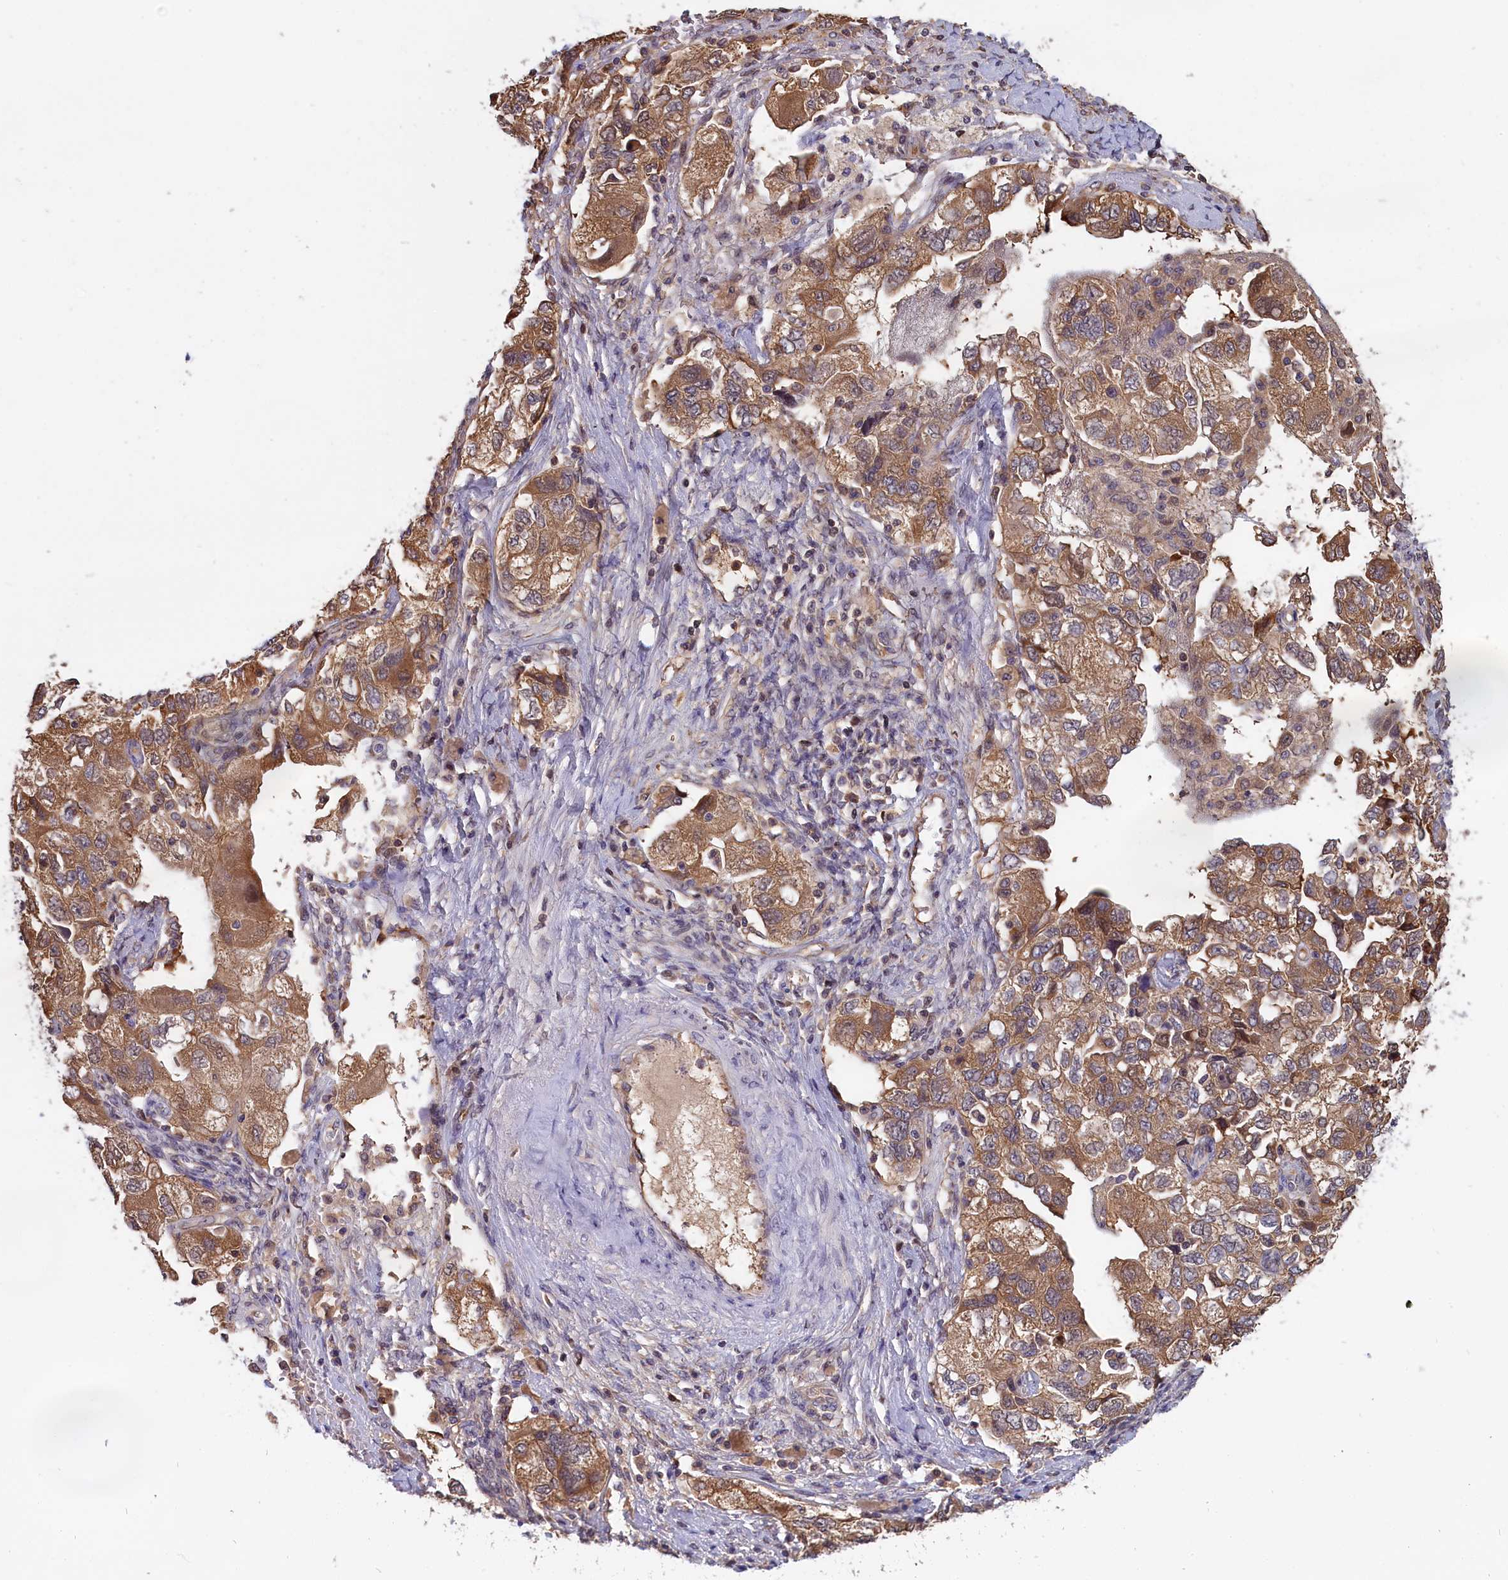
{"staining": {"intensity": "moderate", "quantity": ">75%", "location": "cytoplasmic/membranous"}, "tissue": "ovarian cancer", "cell_type": "Tumor cells", "image_type": "cancer", "snomed": [{"axis": "morphology", "description": "Carcinoma, NOS"}, {"axis": "morphology", "description": "Cystadenocarcinoma, serous, NOS"}, {"axis": "topography", "description": "Ovary"}], "caption": "Protein staining by IHC shows moderate cytoplasmic/membranous expression in approximately >75% of tumor cells in ovarian cancer.", "gene": "ABCC8", "patient": {"sex": "female", "age": 69}}